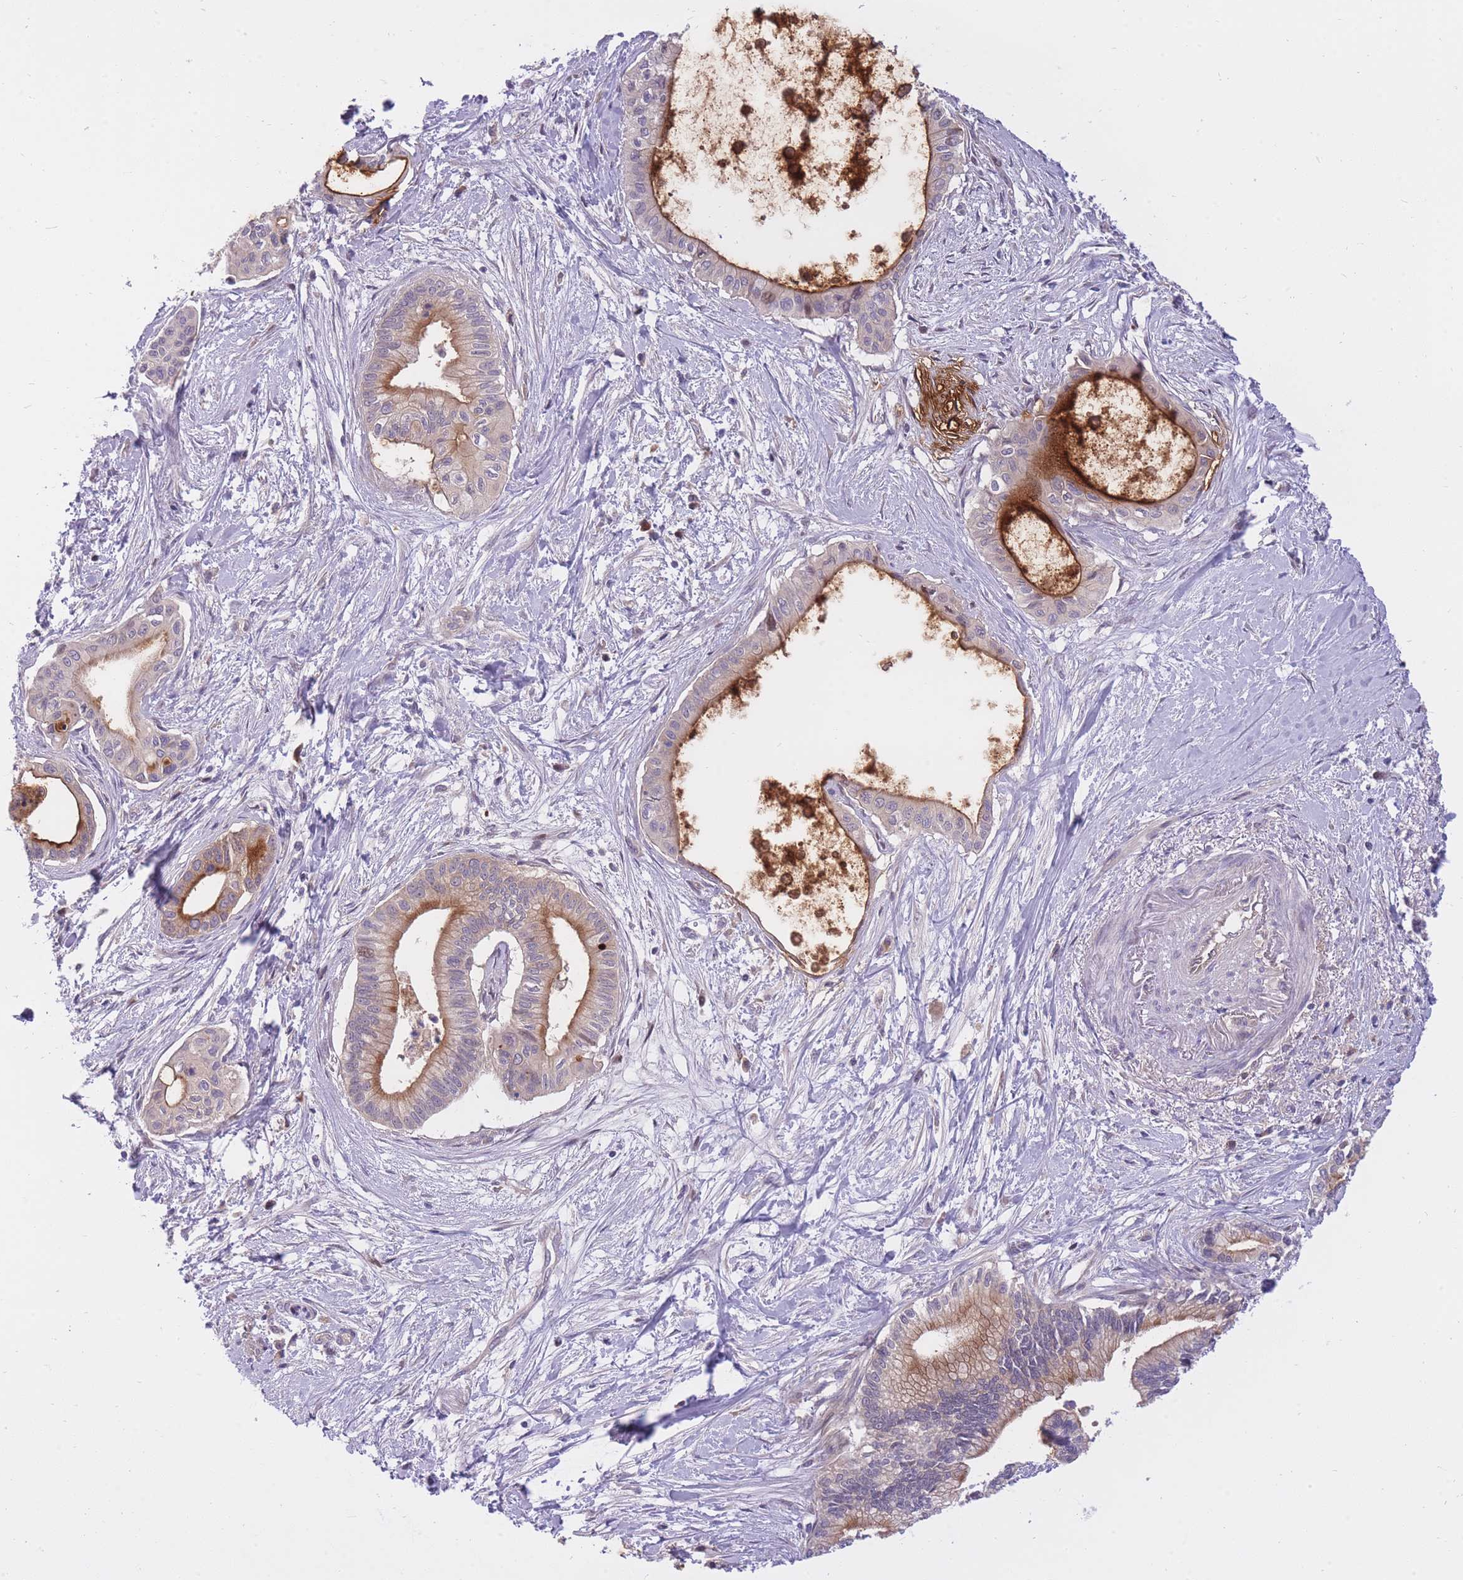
{"staining": {"intensity": "moderate", "quantity": "25%-75%", "location": "cytoplasmic/membranous"}, "tissue": "pancreatic cancer", "cell_type": "Tumor cells", "image_type": "cancer", "snomed": [{"axis": "morphology", "description": "Adenocarcinoma, NOS"}, {"axis": "topography", "description": "Pancreas"}], "caption": "Immunohistochemical staining of pancreatic cancer demonstrates moderate cytoplasmic/membranous protein positivity in approximately 25%-75% of tumor cells.", "gene": "CRYGN", "patient": {"sex": "male", "age": 78}}